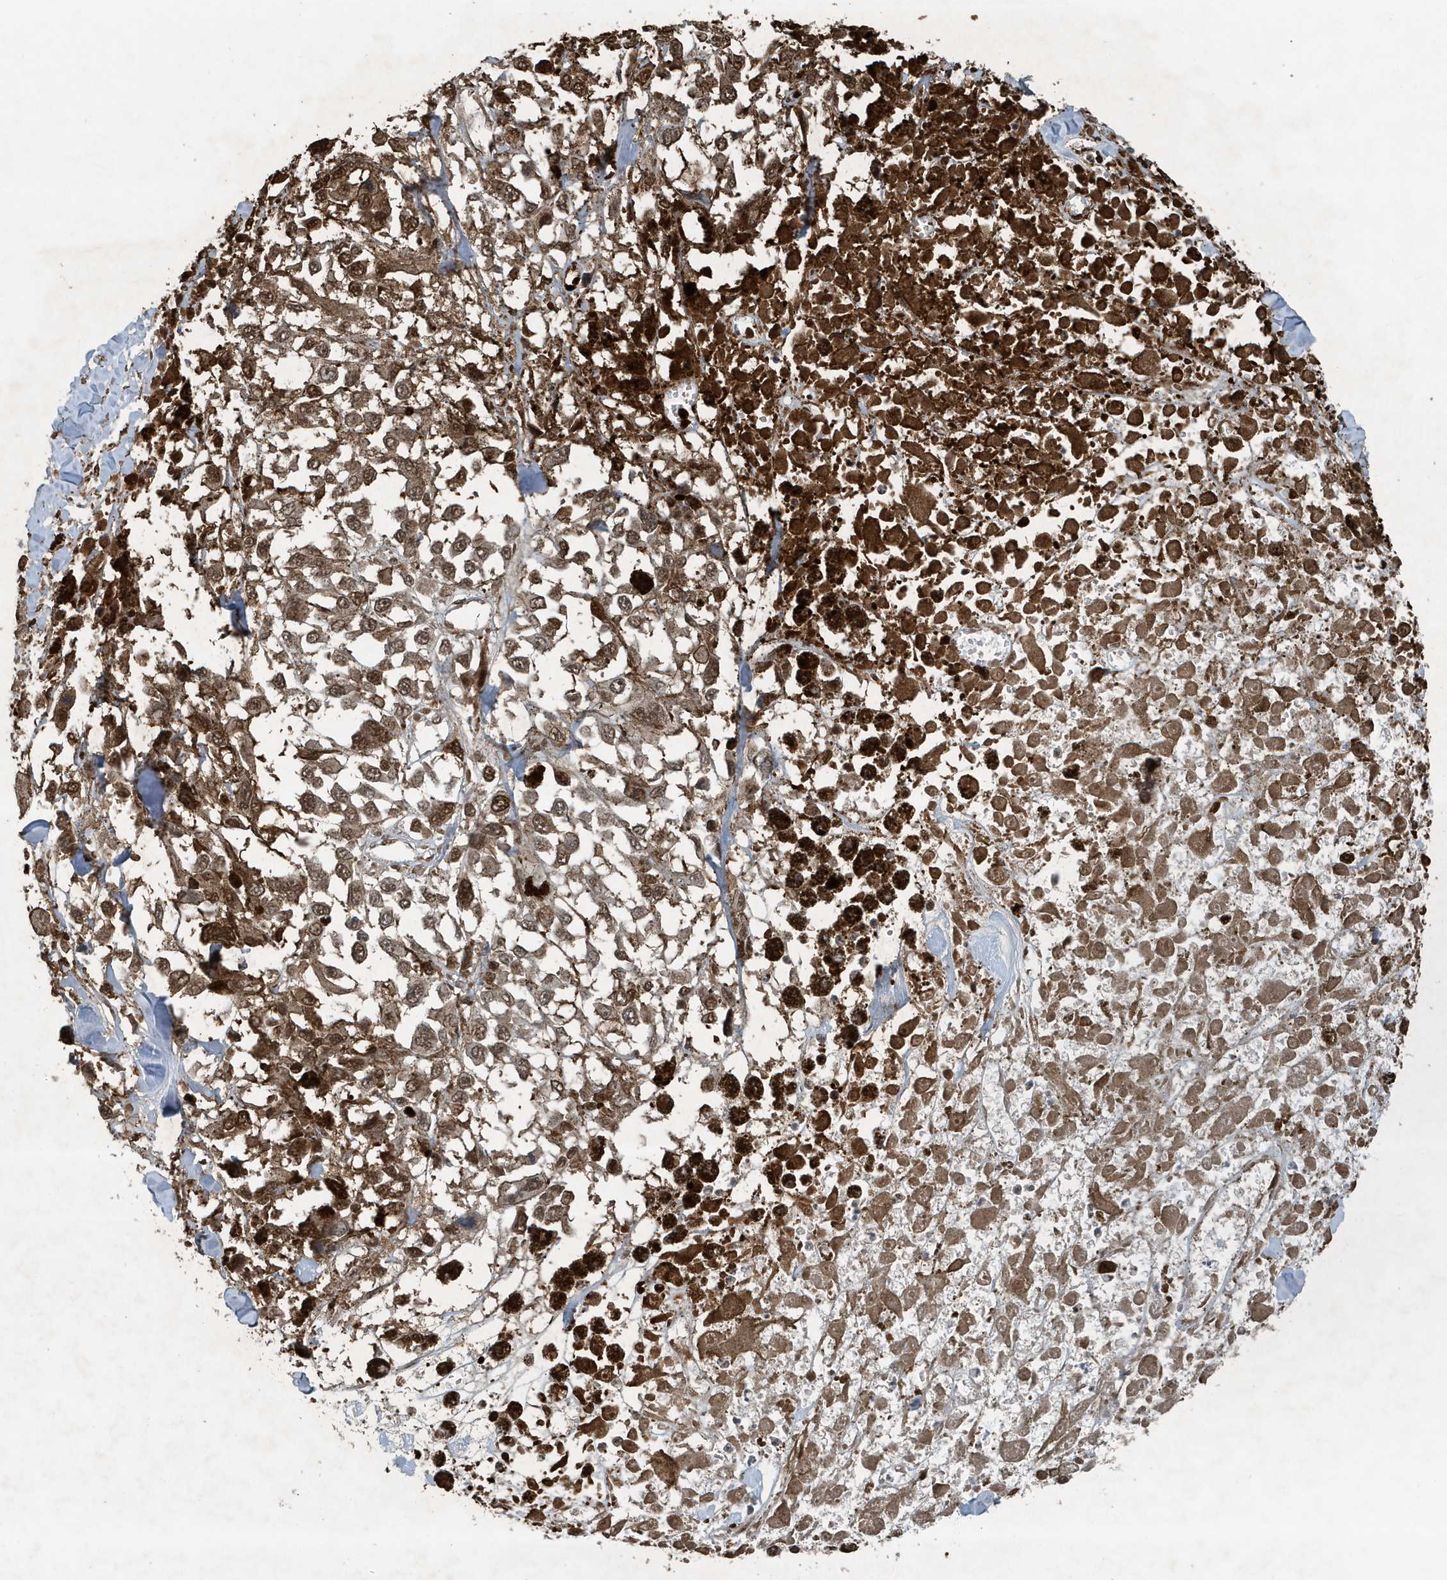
{"staining": {"intensity": "moderate", "quantity": ">75%", "location": "cytoplasmic/membranous,nuclear"}, "tissue": "melanoma", "cell_type": "Tumor cells", "image_type": "cancer", "snomed": [{"axis": "morphology", "description": "Malignant melanoma, Metastatic site"}, {"axis": "topography", "description": "Lymph node"}], "caption": "Malignant melanoma (metastatic site) stained for a protein reveals moderate cytoplasmic/membranous and nuclear positivity in tumor cells.", "gene": "HSPA1A", "patient": {"sex": "male", "age": 59}}